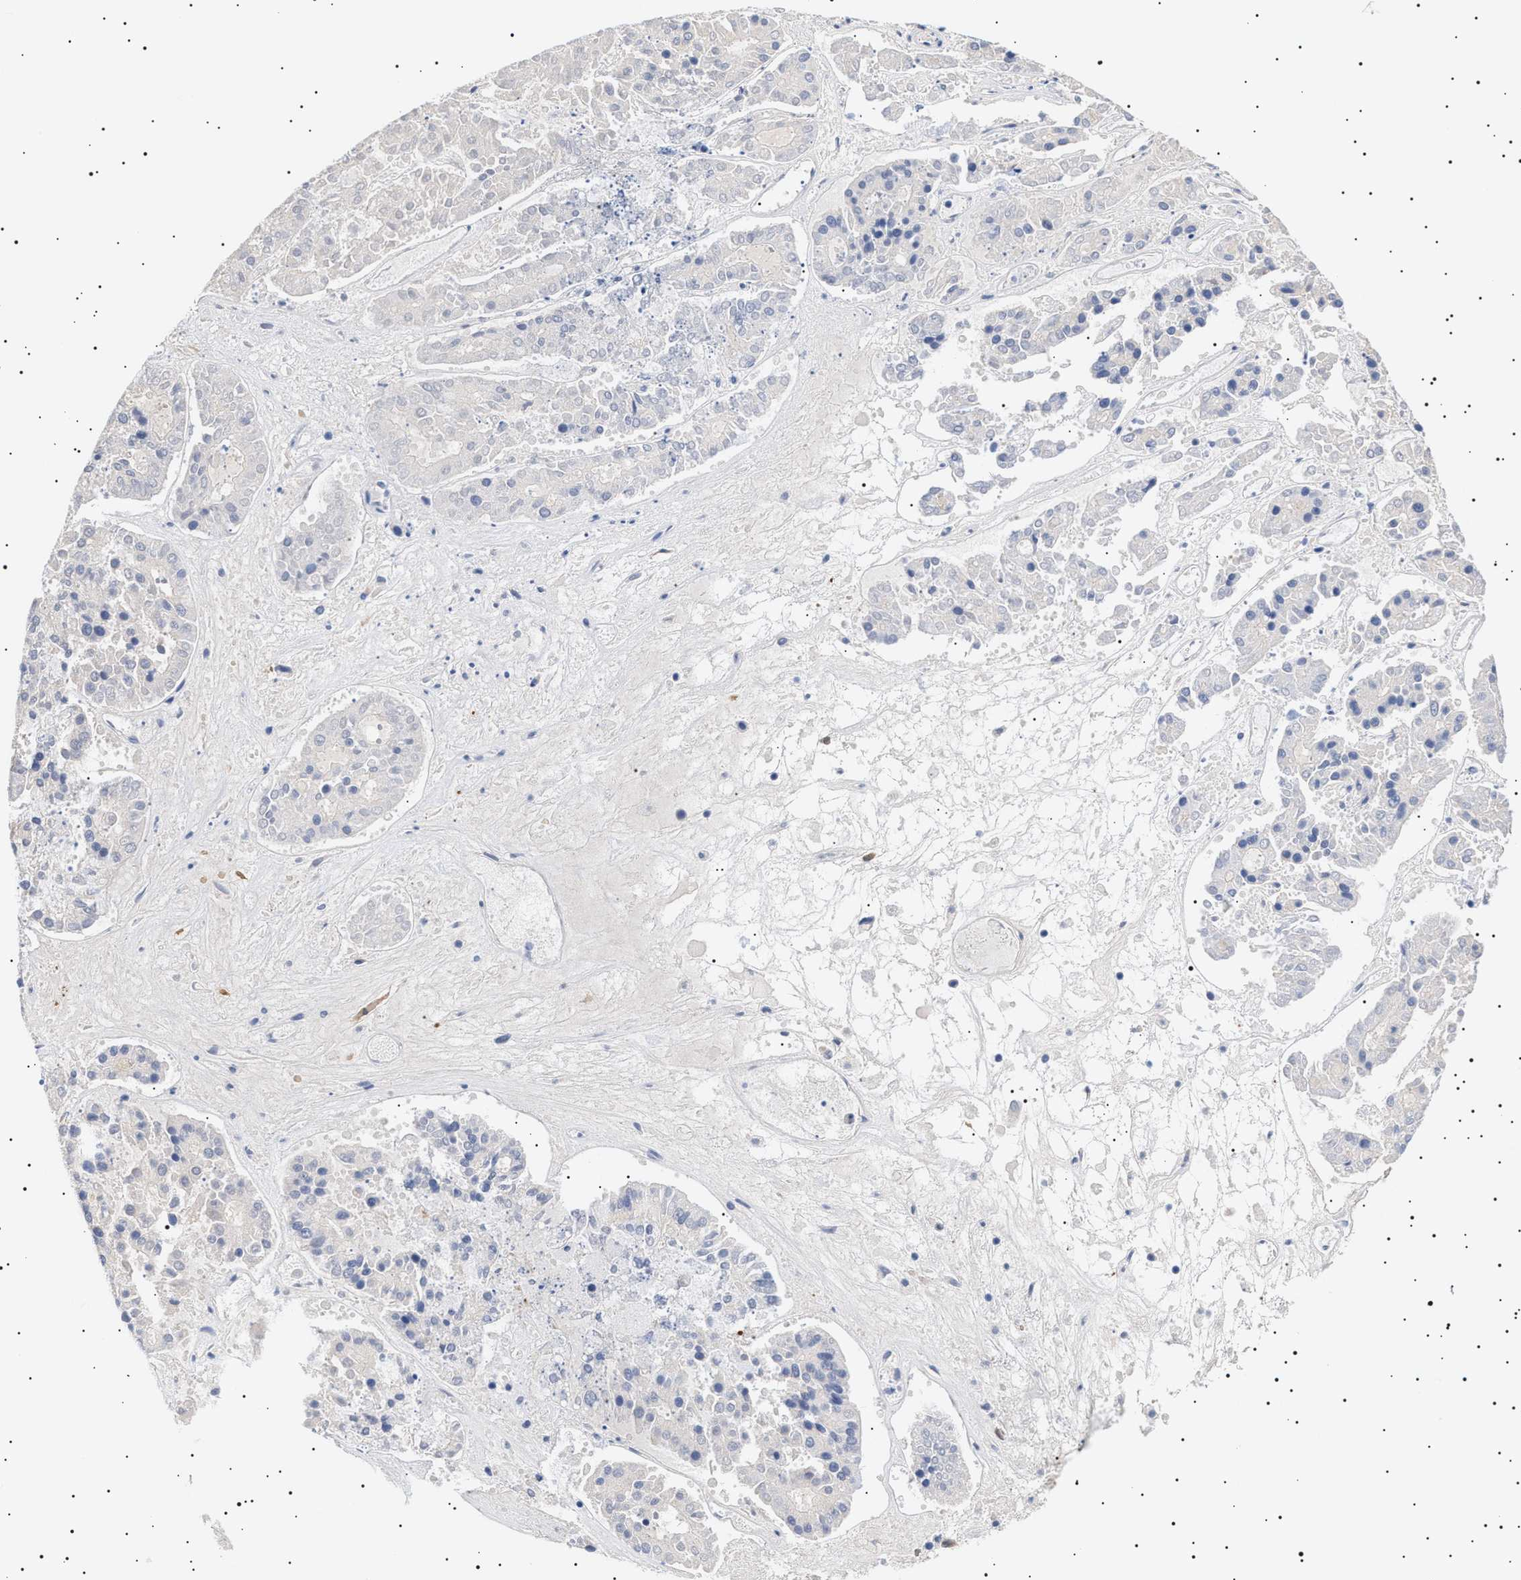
{"staining": {"intensity": "negative", "quantity": "none", "location": "none"}, "tissue": "pancreatic cancer", "cell_type": "Tumor cells", "image_type": "cancer", "snomed": [{"axis": "morphology", "description": "Adenocarcinoma, NOS"}, {"axis": "topography", "description": "Pancreas"}], "caption": "Immunohistochemistry micrograph of human pancreatic cancer (adenocarcinoma) stained for a protein (brown), which reveals no staining in tumor cells.", "gene": "ERCC6L2", "patient": {"sex": "male", "age": 50}}